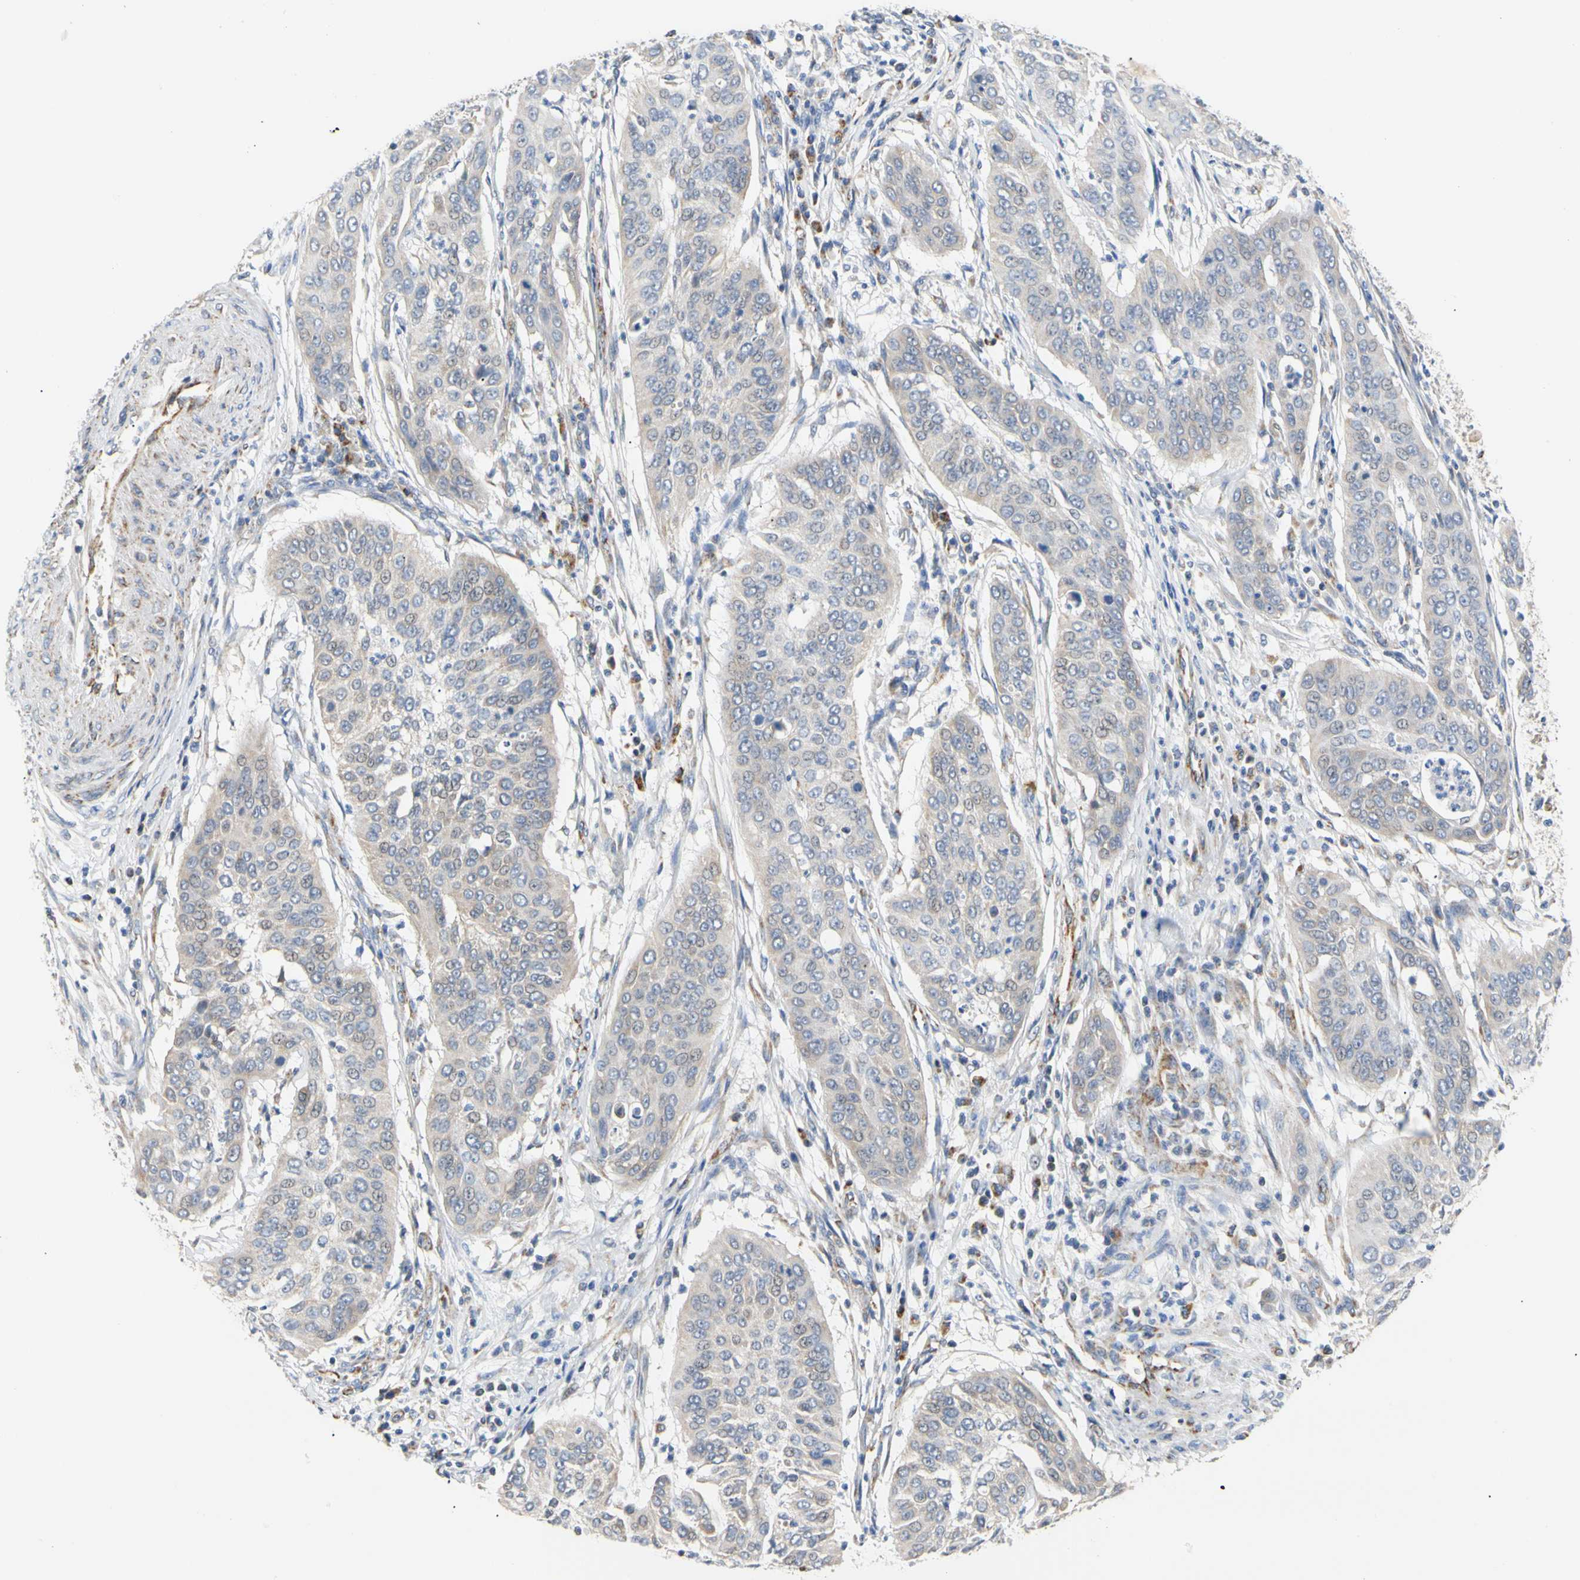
{"staining": {"intensity": "weak", "quantity": "<25%", "location": "cytoplasmic/membranous"}, "tissue": "cervical cancer", "cell_type": "Tumor cells", "image_type": "cancer", "snomed": [{"axis": "morphology", "description": "Normal tissue, NOS"}, {"axis": "morphology", "description": "Squamous cell carcinoma, NOS"}, {"axis": "topography", "description": "Cervix"}], "caption": "Tumor cells show no significant expression in cervical cancer (squamous cell carcinoma). (DAB (3,3'-diaminobenzidine) IHC, high magnification).", "gene": "ACAT1", "patient": {"sex": "female", "age": 39}}